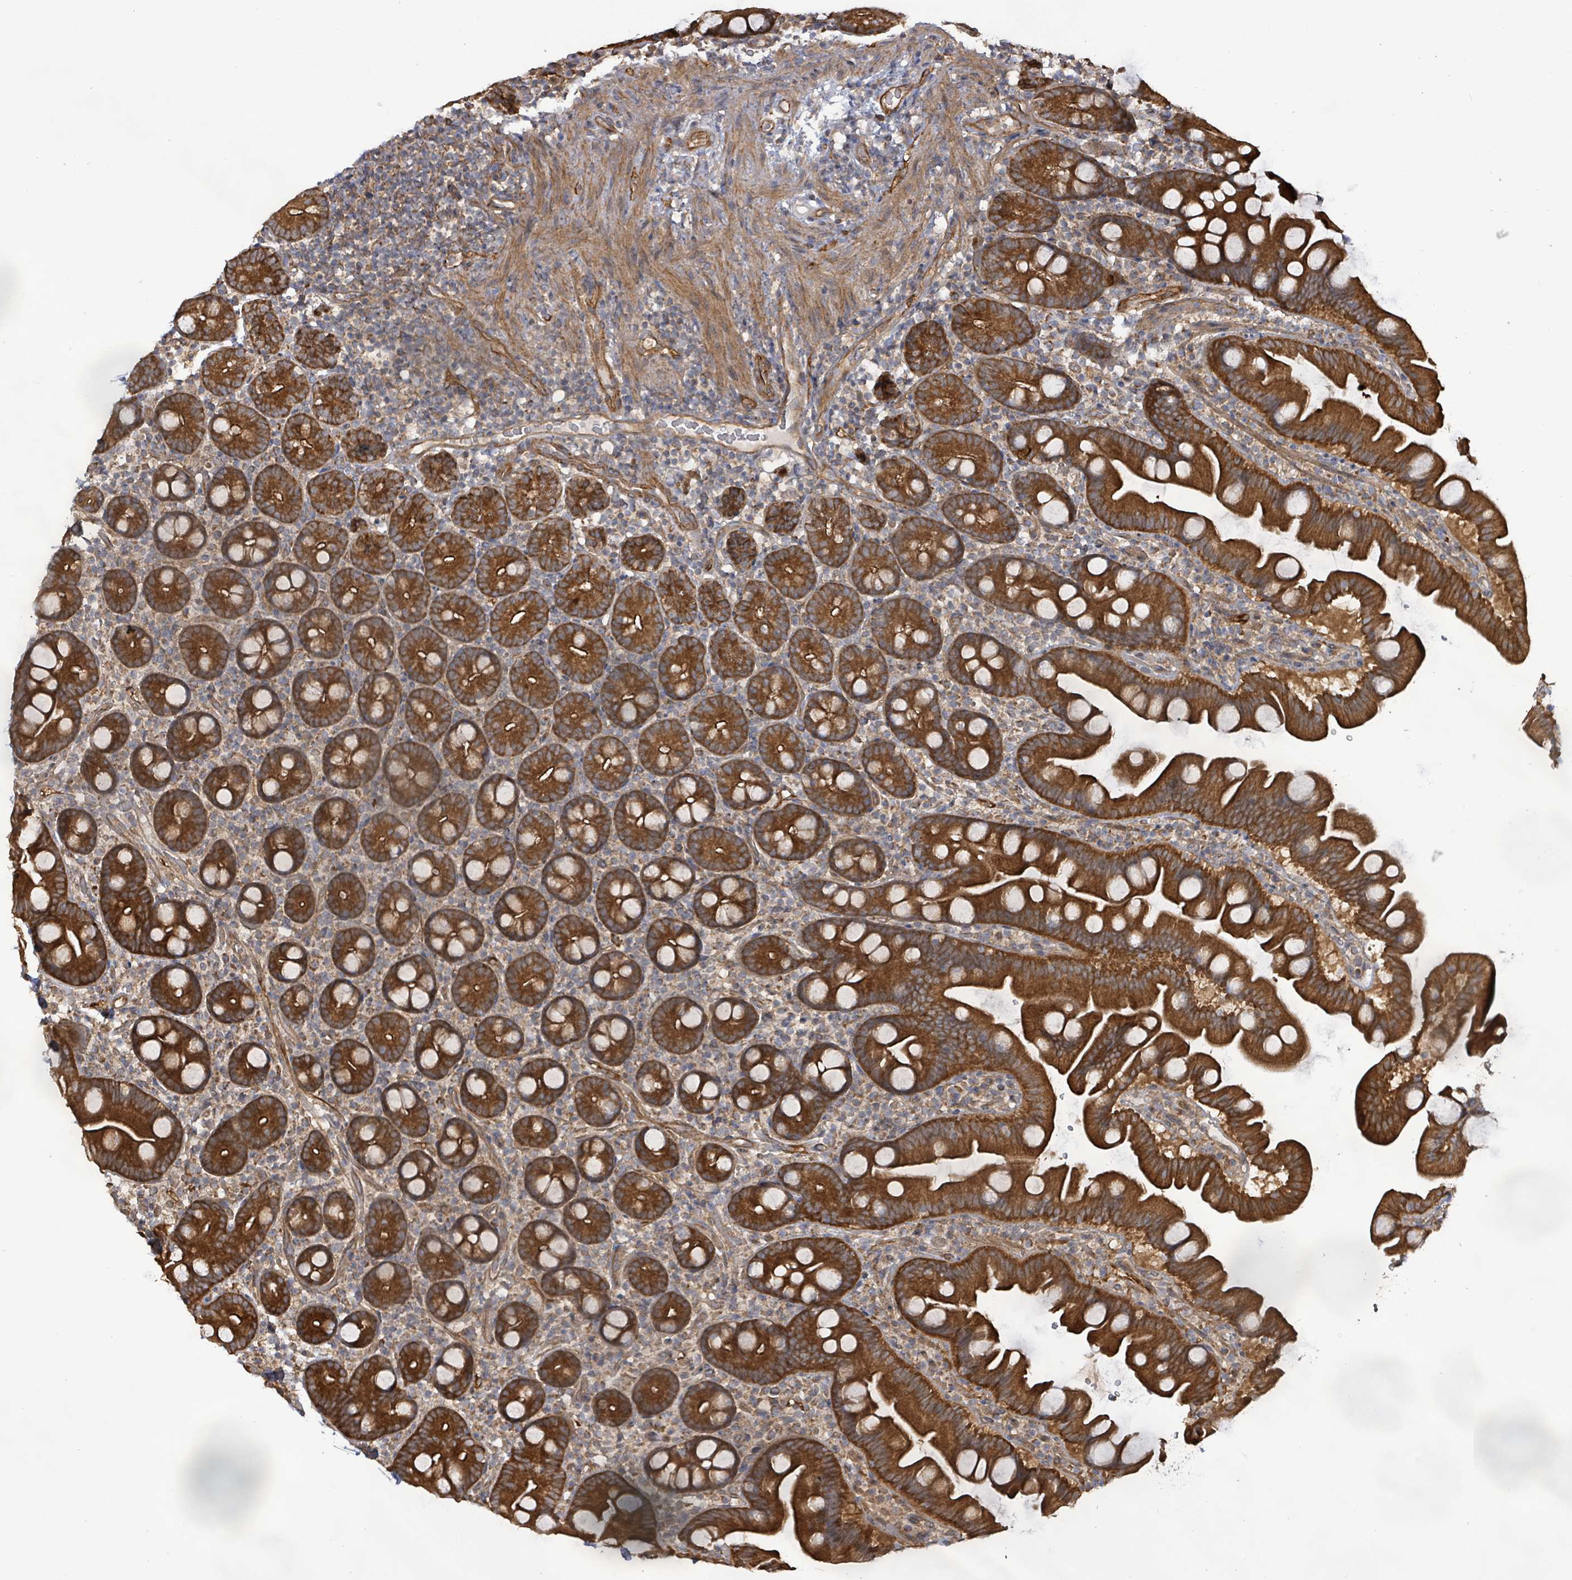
{"staining": {"intensity": "strong", "quantity": ">75%", "location": "cytoplasmic/membranous"}, "tissue": "small intestine", "cell_type": "Glandular cells", "image_type": "normal", "snomed": [{"axis": "morphology", "description": "Normal tissue, NOS"}, {"axis": "topography", "description": "Small intestine"}], "caption": "The histopathology image shows staining of benign small intestine, revealing strong cytoplasmic/membranous protein staining (brown color) within glandular cells. The staining was performed using DAB to visualize the protein expression in brown, while the nuclei were stained in blue with hematoxylin (Magnification: 20x).", "gene": "KBTBD11", "patient": {"sex": "female", "age": 68}}